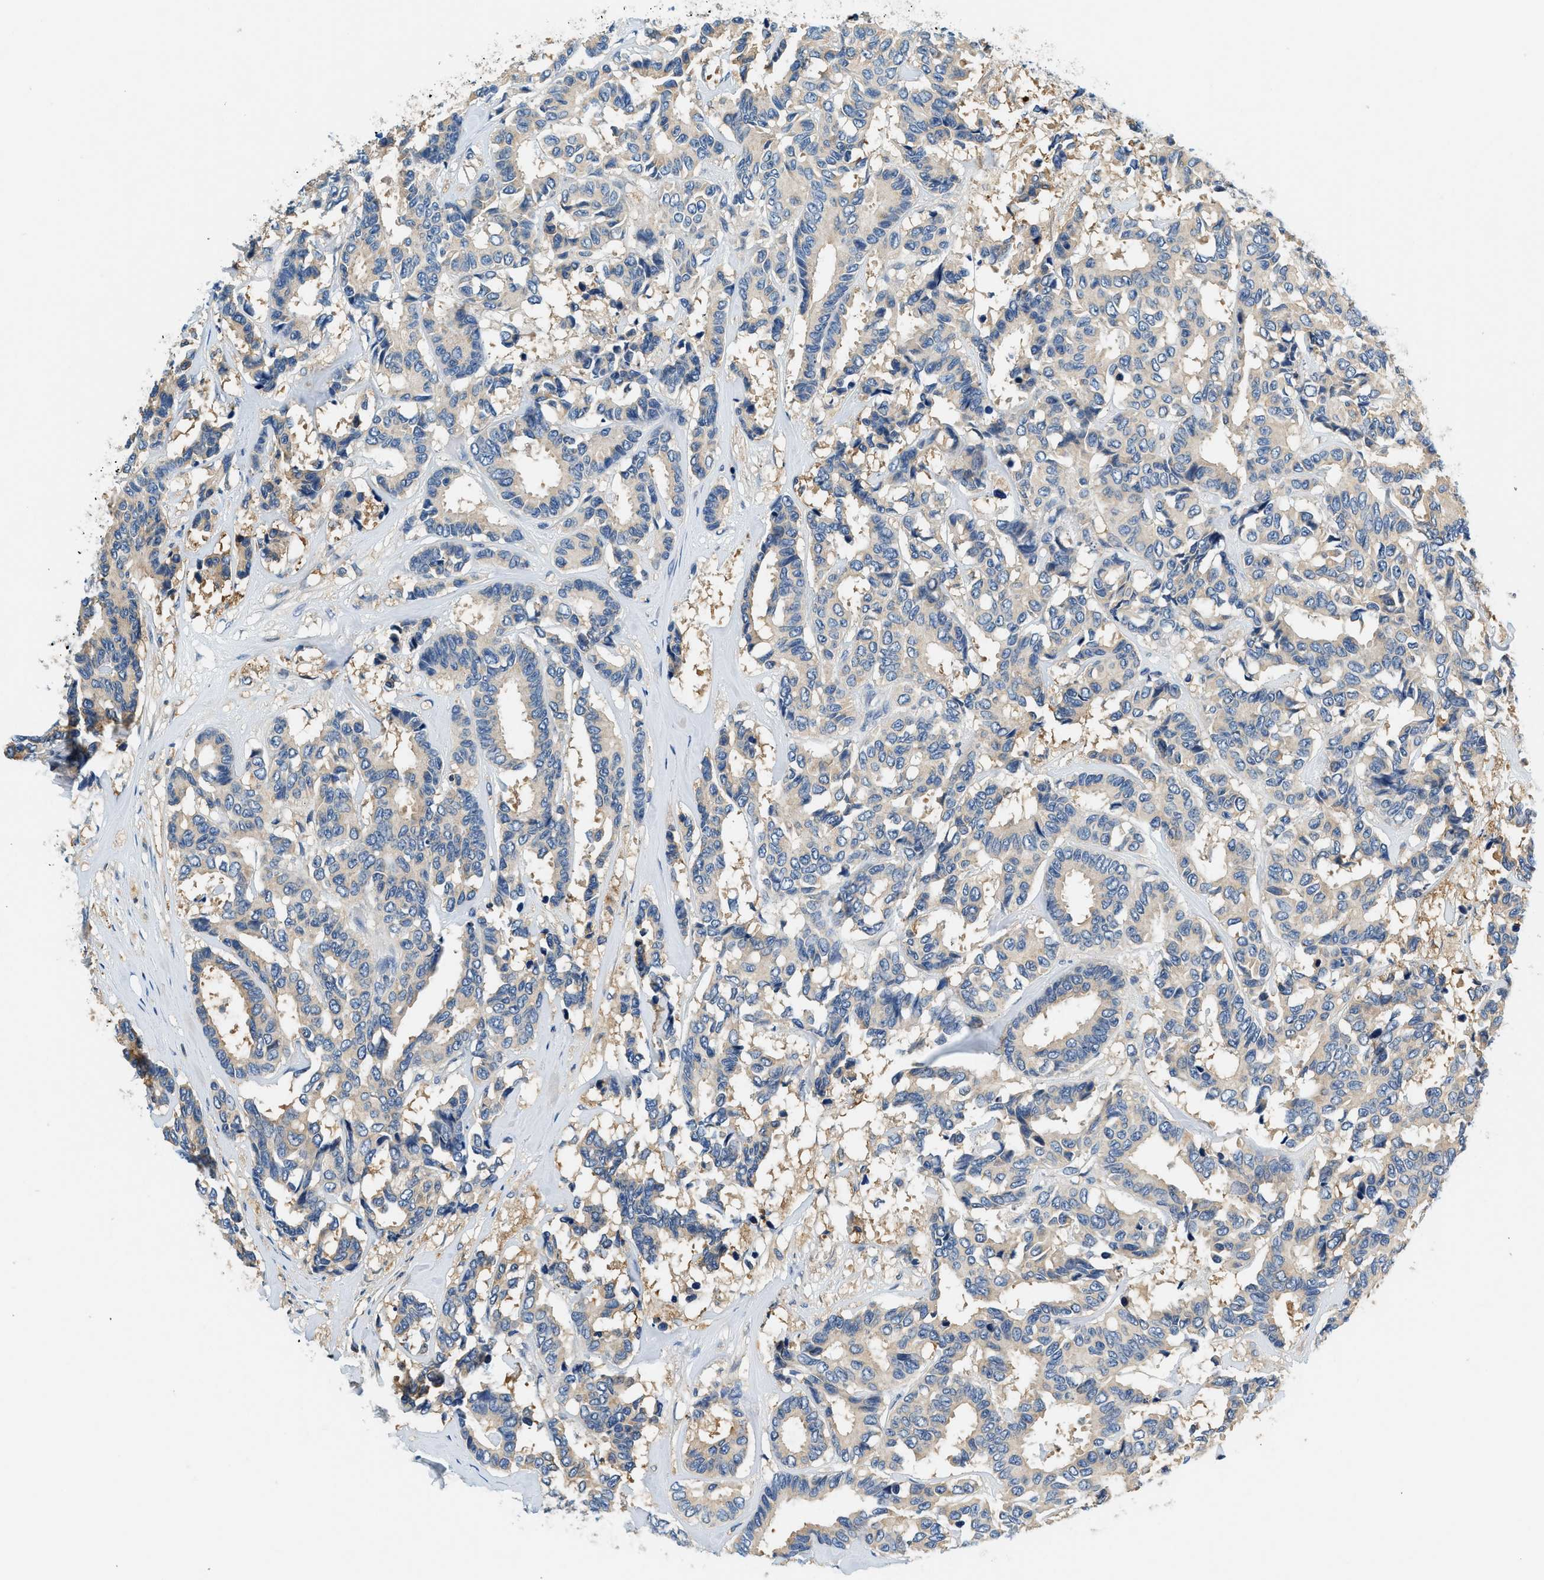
{"staining": {"intensity": "weak", "quantity": "25%-75%", "location": "cytoplasmic/membranous"}, "tissue": "breast cancer", "cell_type": "Tumor cells", "image_type": "cancer", "snomed": [{"axis": "morphology", "description": "Duct carcinoma"}, {"axis": "topography", "description": "Breast"}], "caption": "Brown immunohistochemical staining in breast cancer (intraductal carcinoma) demonstrates weak cytoplasmic/membranous staining in about 25%-75% of tumor cells.", "gene": "SLC35E1", "patient": {"sex": "female", "age": 87}}